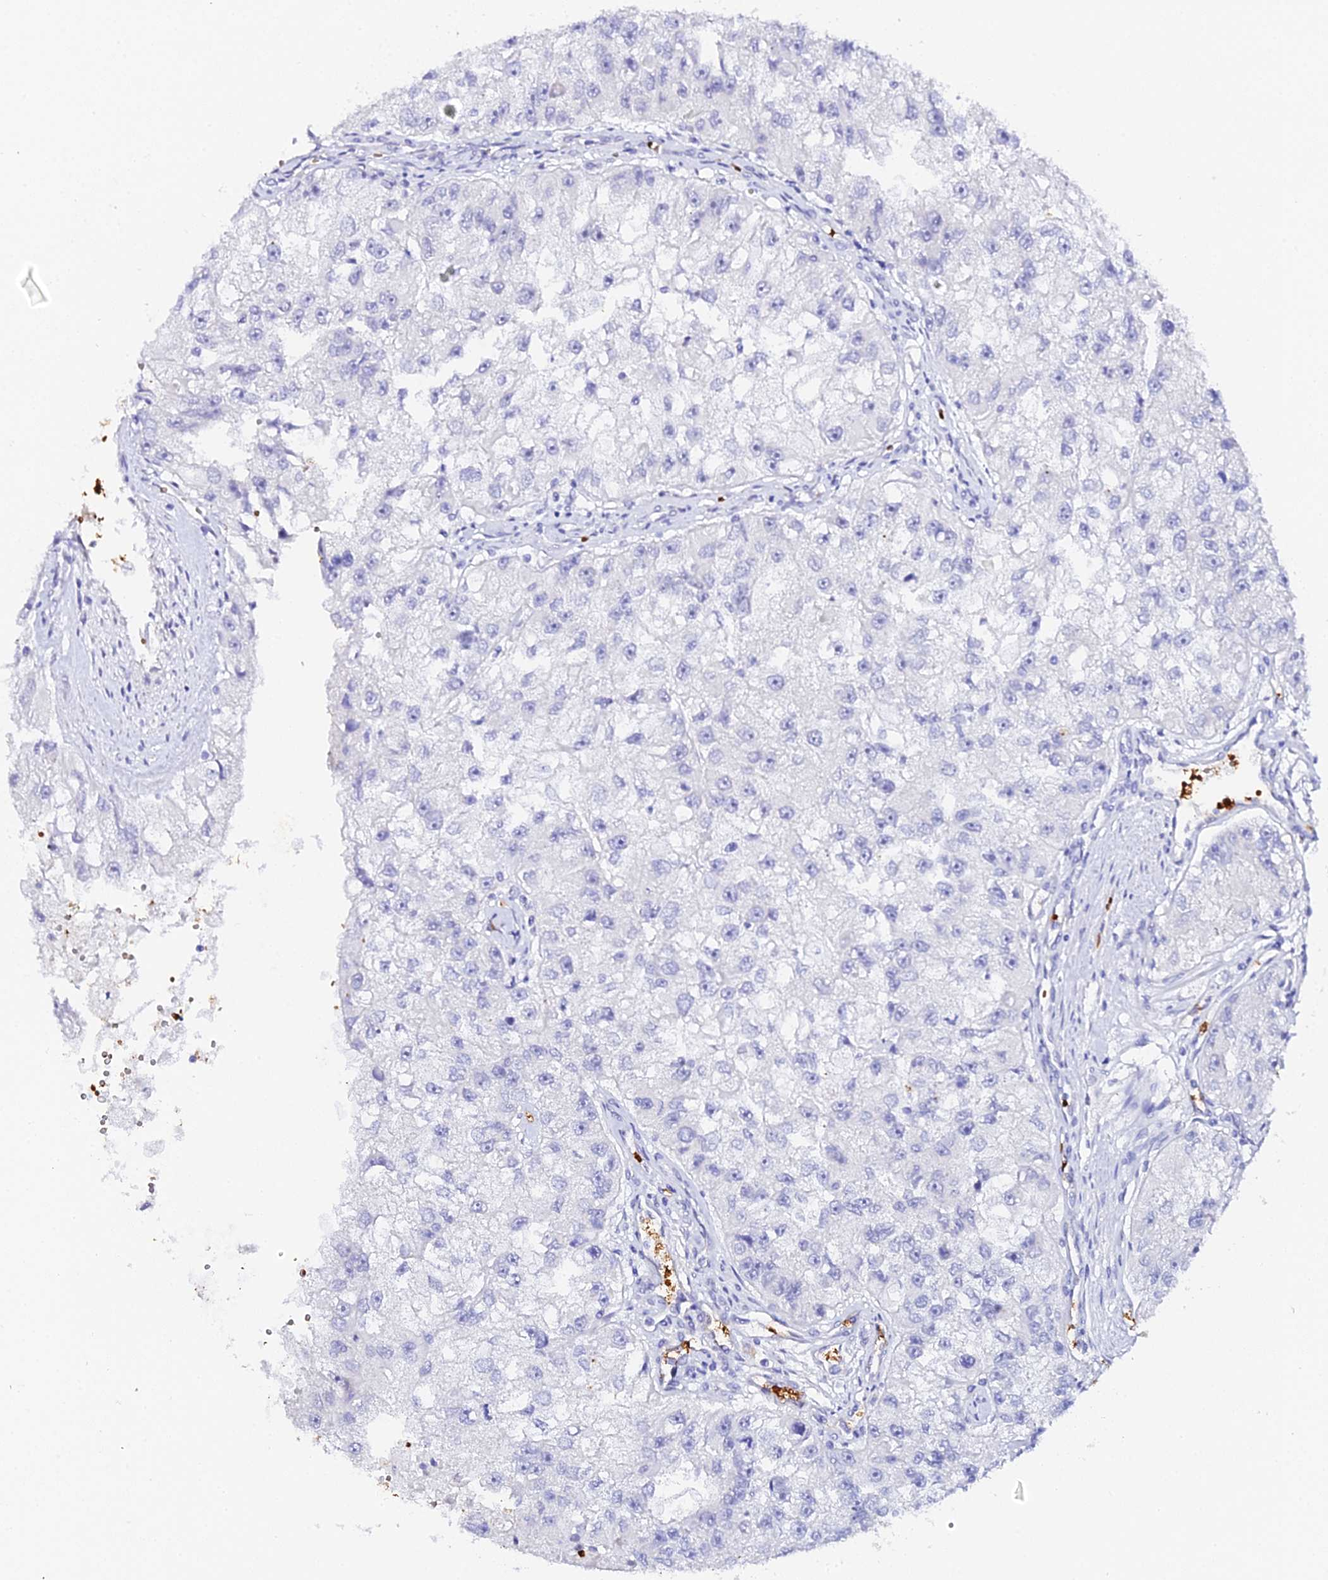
{"staining": {"intensity": "negative", "quantity": "none", "location": "none"}, "tissue": "renal cancer", "cell_type": "Tumor cells", "image_type": "cancer", "snomed": [{"axis": "morphology", "description": "Adenocarcinoma, NOS"}, {"axis": "topography", "description": "Kidney"}], "caption": "Micrograph shows no significant protein staining in tumor cells of renal cancer (adenocarcinoma). (DAB IHC visualized using brightfield microscopy, high magnification).", "gene": "CFAP45", "patient": {"sex": "male", "age": 63}}